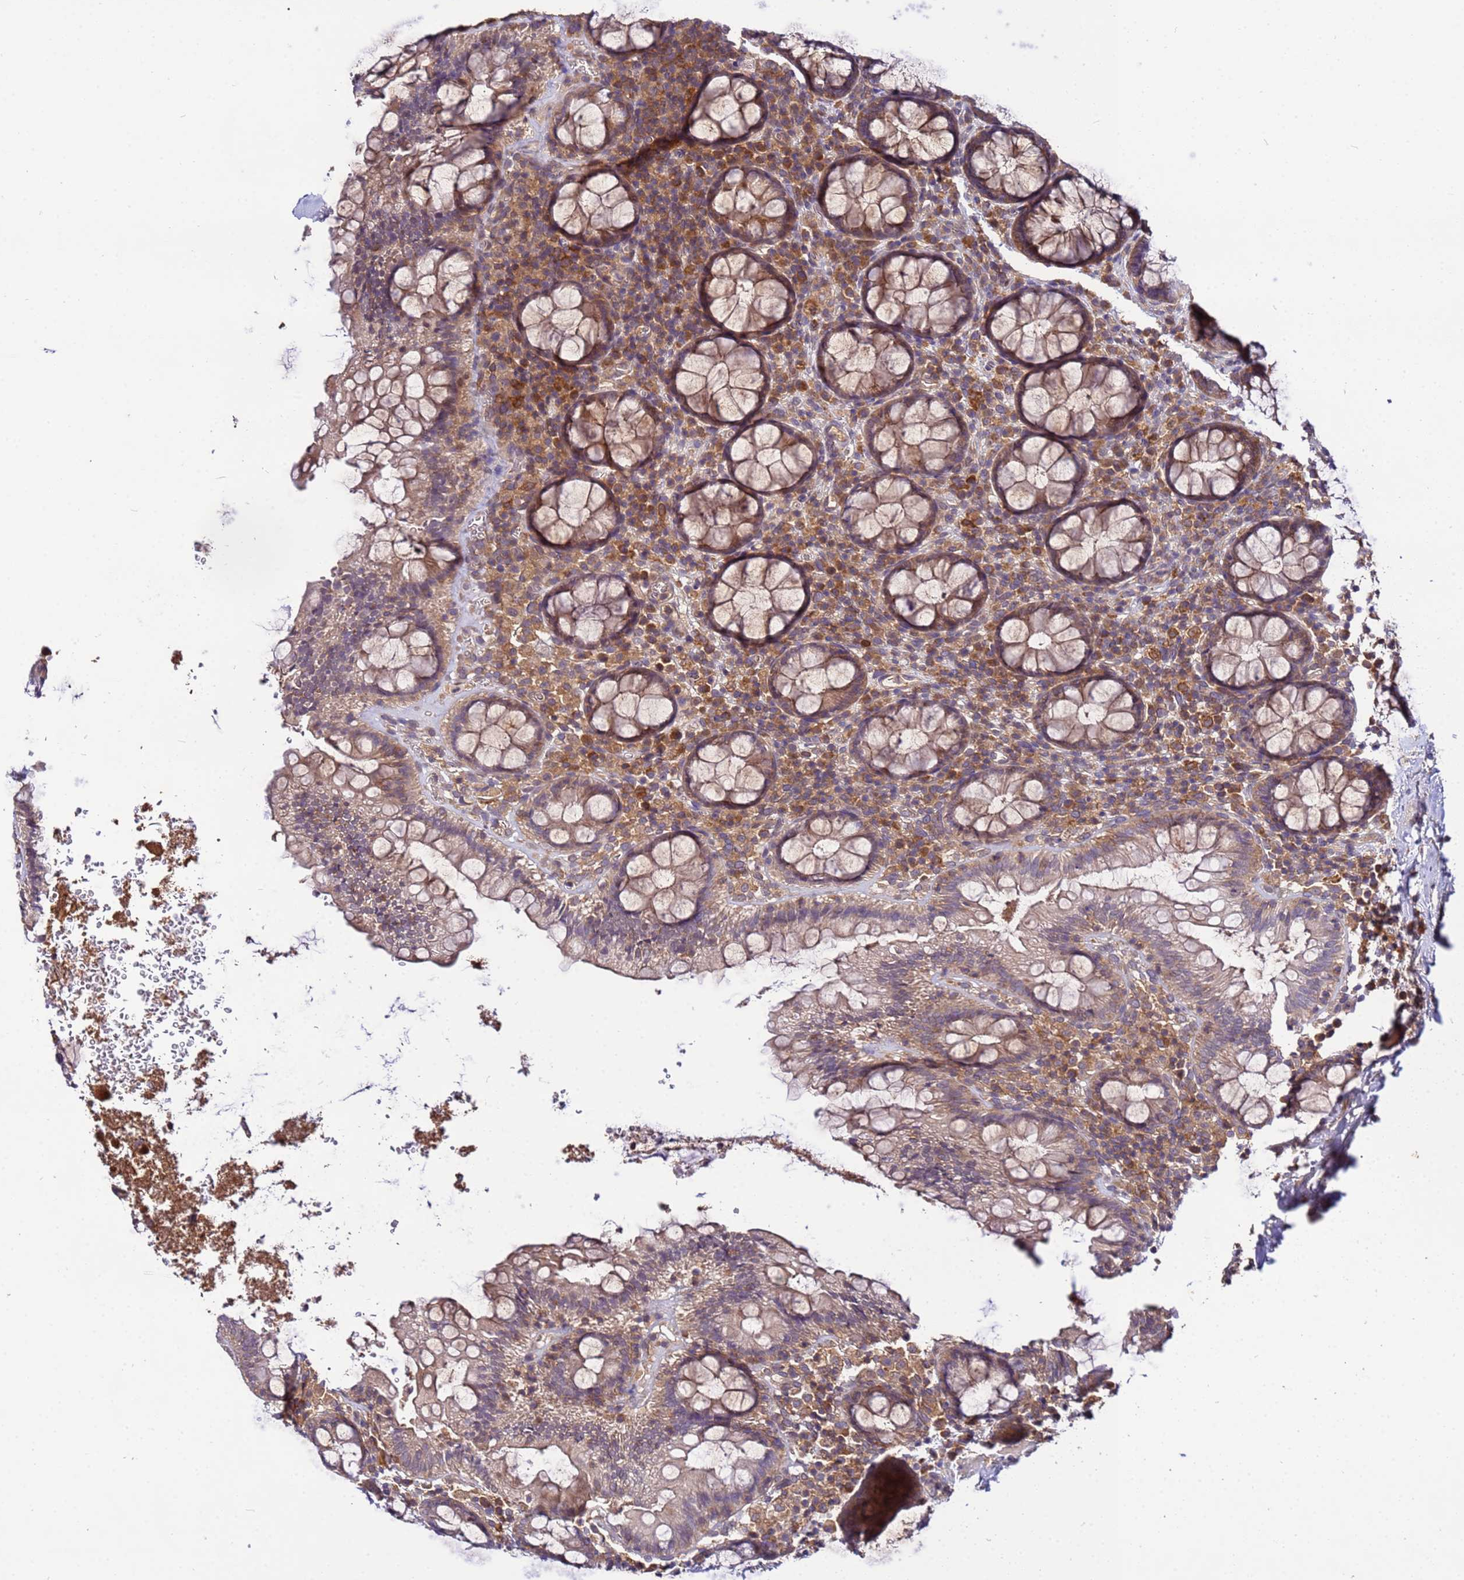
{"staining": {"intensity": "moderate", "quantity": ">75%", "location": "cytoplasmic/membranous"}, "tissue": "rectum", "cell_type": "Glandular cells", "image_type": "normal", "snomed": [{"axis": "morphology", "description": "Normal tissue, NOS"}, {"axis": "topography", "description": "Rectum"}], "caption": "Rectum stained for a protein (brown) demonstrates moderate cytoplasmic/membranous positive positivity in about >75% of glandular cells.", "gene": "GSPT2", "patient": {"sex": "male", "age": 83}}